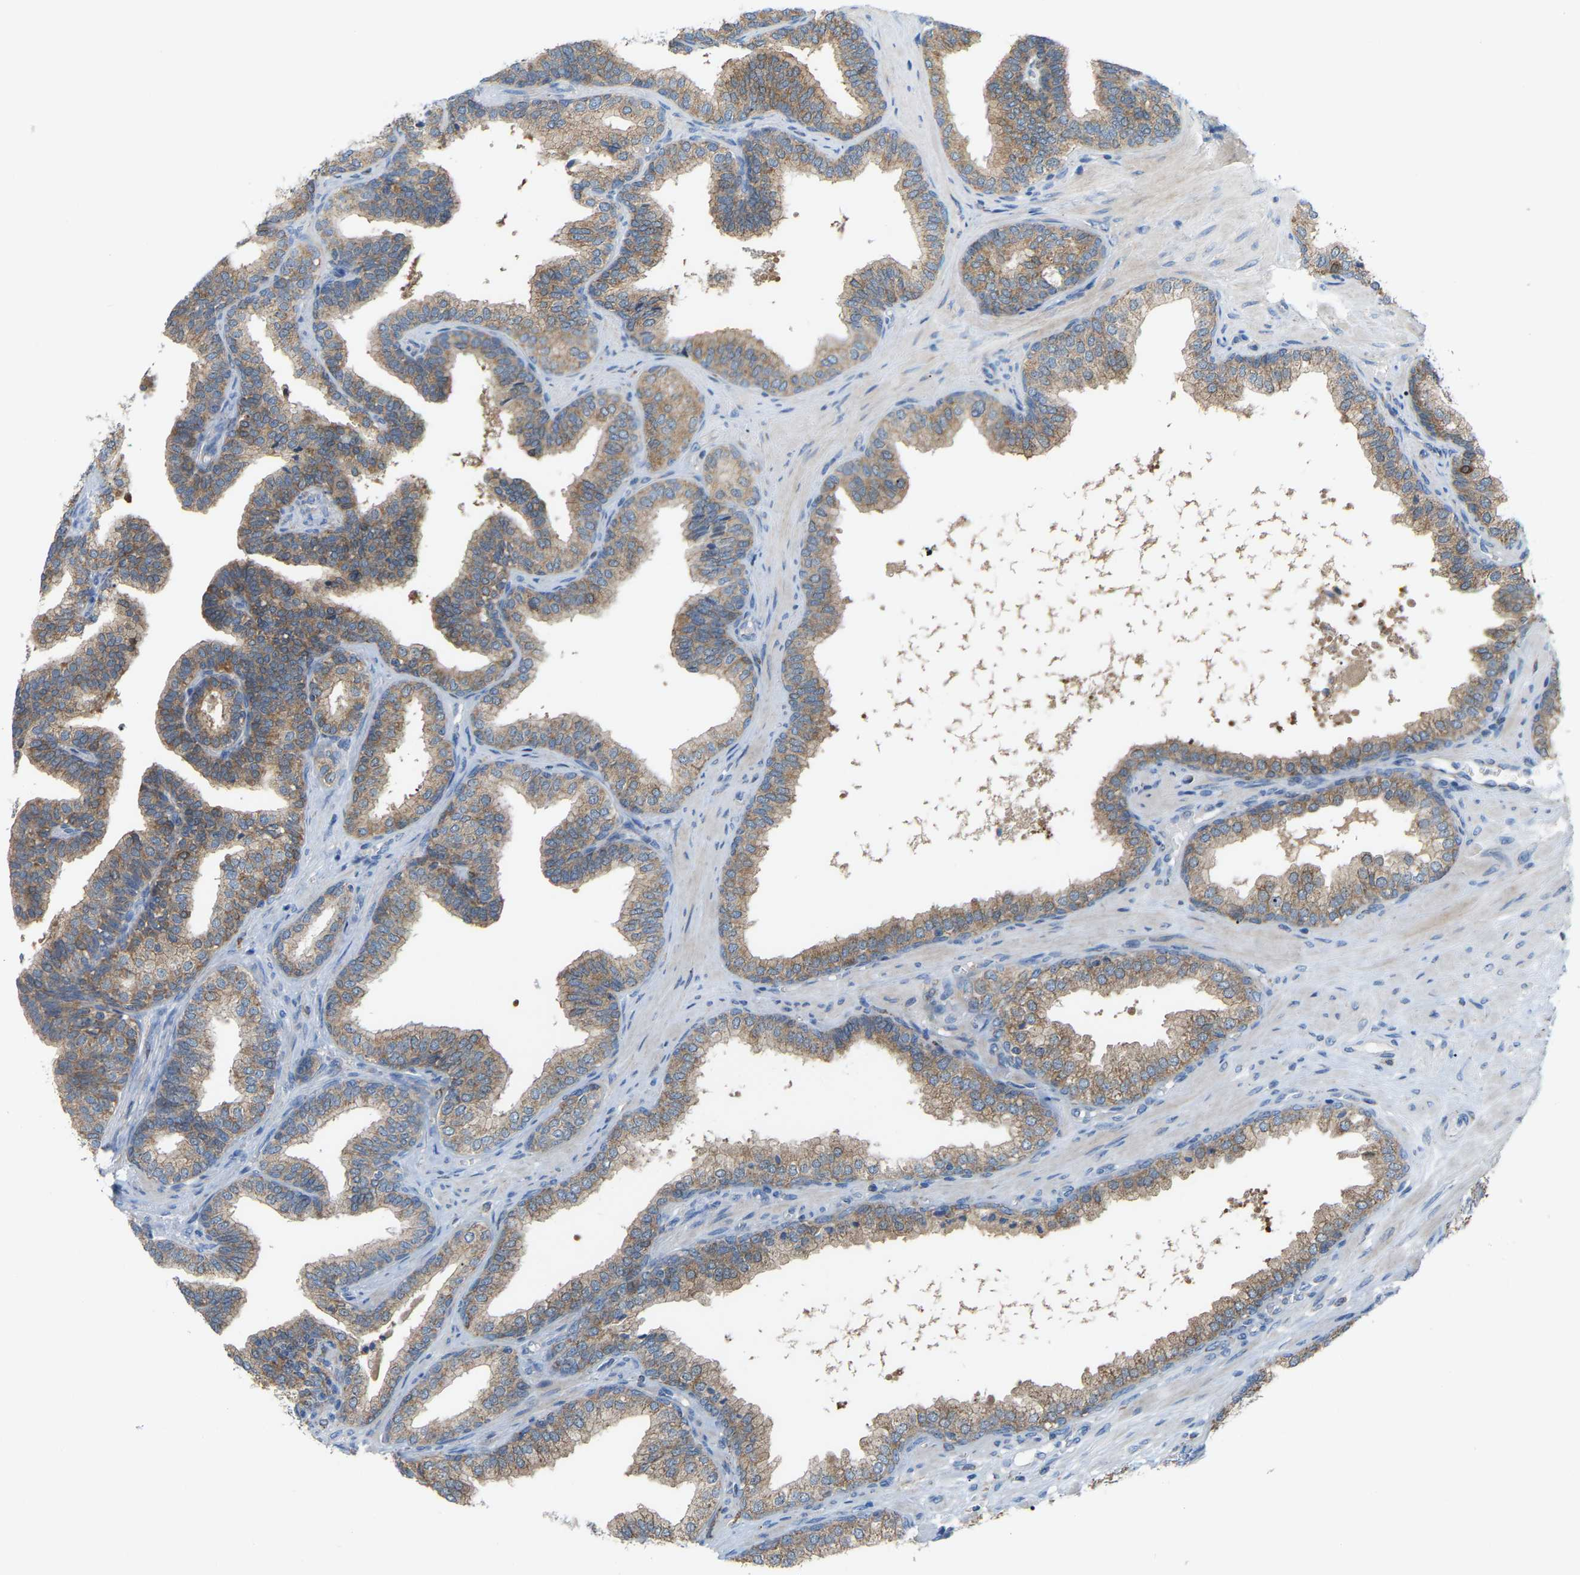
{"staining": {"intensity": "weak", "quantity": ">75%", "location": "cytoplasmic/membranous"}, "tissue": "prostate cancer", "cell_type": "Tumor cells", "image_type": "cancer", "snomed": [{"axis": "morphology", "description": "Adenocarcinoma, High grade"}, {"axis": "topography", "description": "Prostate"}], "caption": "A high-resolution photomicrograph shows IHC staining of prostate high-grade adenocarcinoma, which demonstrates weak cytoplasmic/membranous staining in approximately >75% of tumor cells. Using DAB (brown) and hematoxylin (blue) stains, captured at high magnification using brightfield microscopy.", "gene": "CROT", "patient": {"sex": "male", "age": 52}}